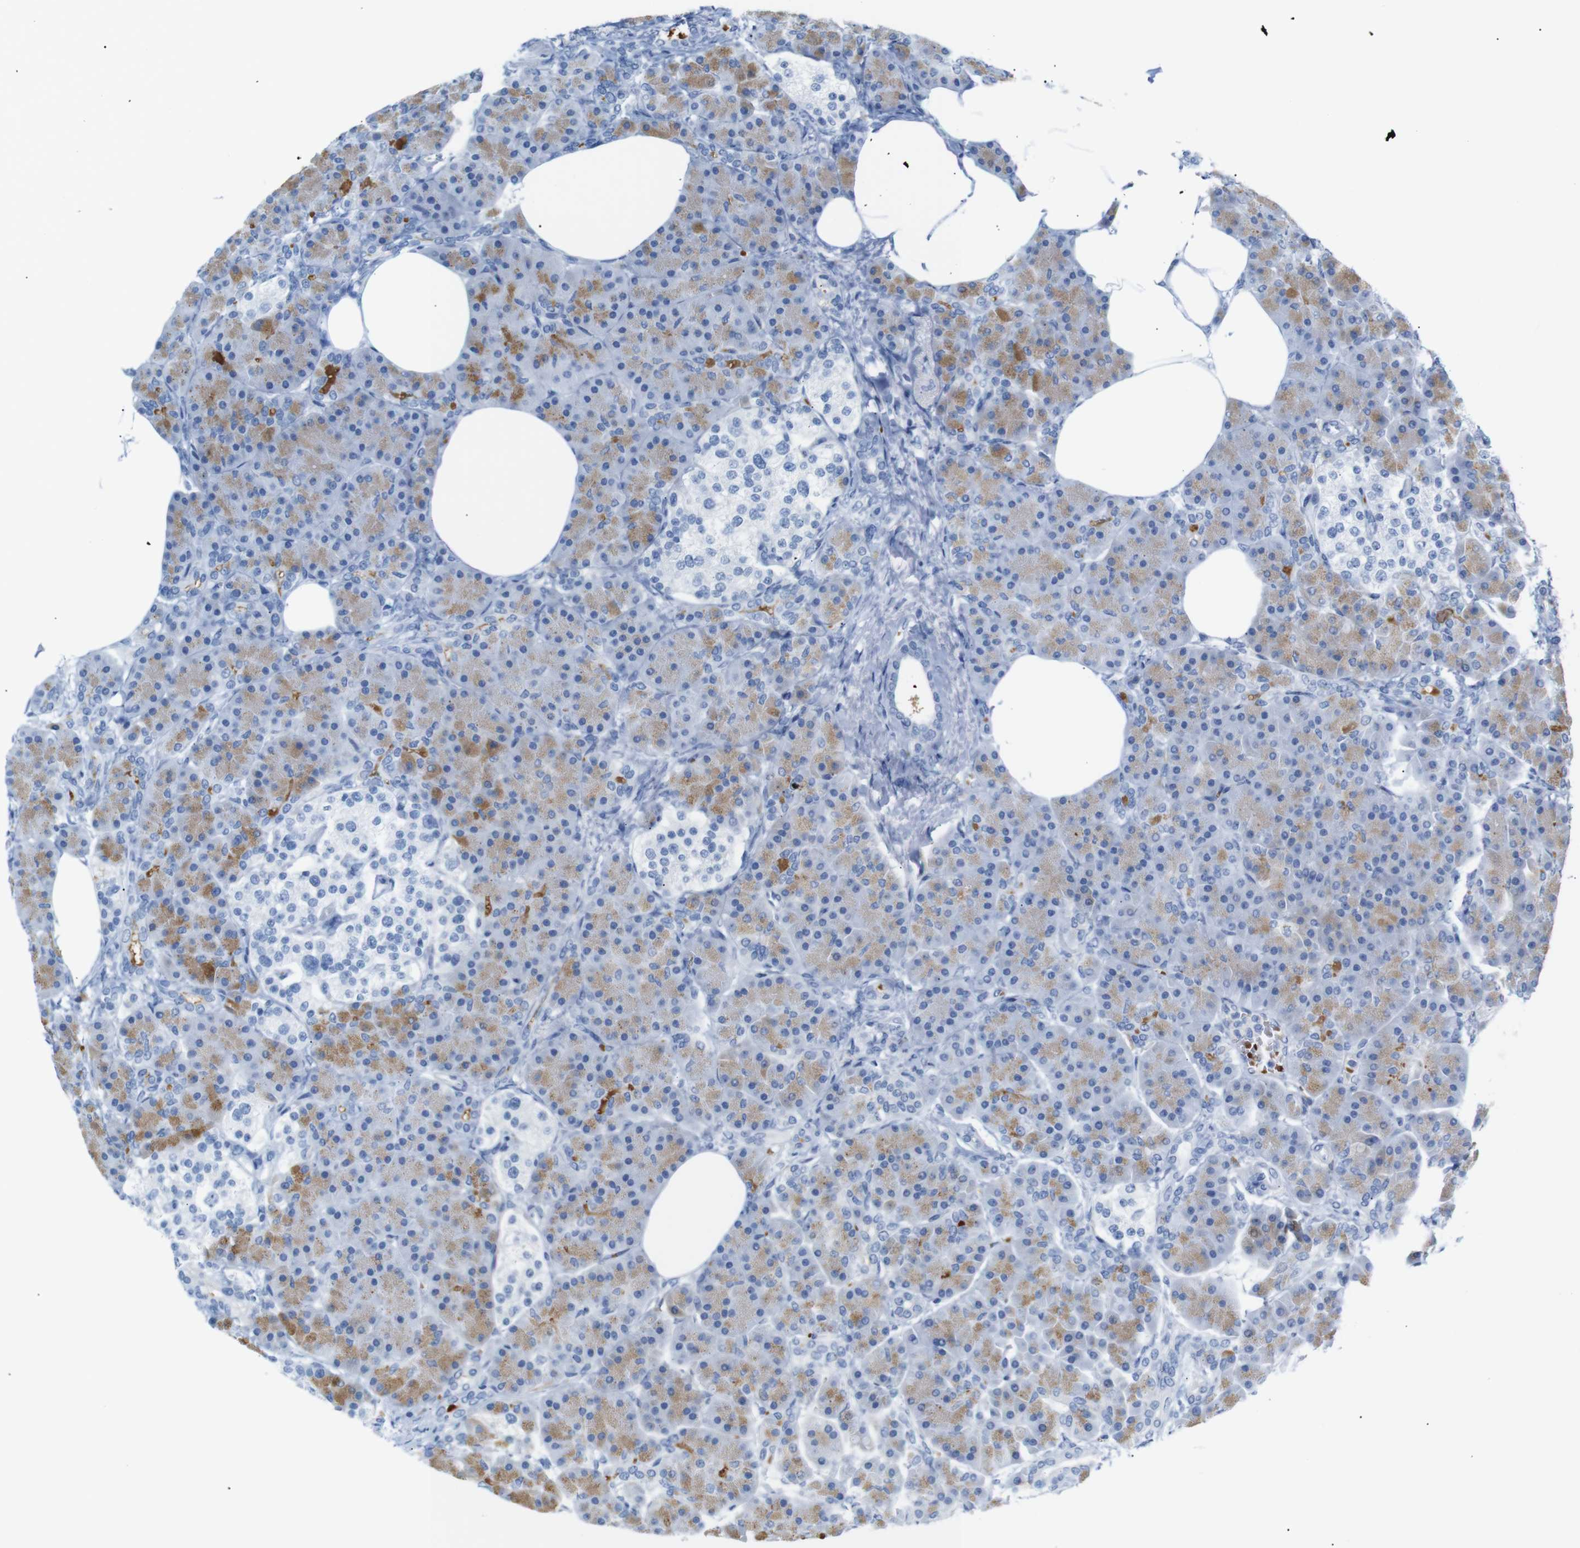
{"staining": {"intensity": "moderate", "quantity": "25%-75%", "location": "cytoplasmic/membranous"}, "tissue": "pancreas", "cell_type": "Exocrine glandular cells", "image_type": "normal", "snomed": [{"axis": "morphology", "description": "Normal tissue, NOS"}, {"axis": "topography", "description": "Pancreas"}], "caption": "A medium amount of moderate cytoplasmic/membranous staining is seen in approximately 25%-75% of exocrine glandular cells in normal pancreas. The staining was performed using DAB (3,3'-diaminobenzidine), with brown indicating positive protein expression. Nuclei are stained blue with hematoxylin.", "gene": "ERVMER34", "patient": {"sex": "female", "age": 70}}